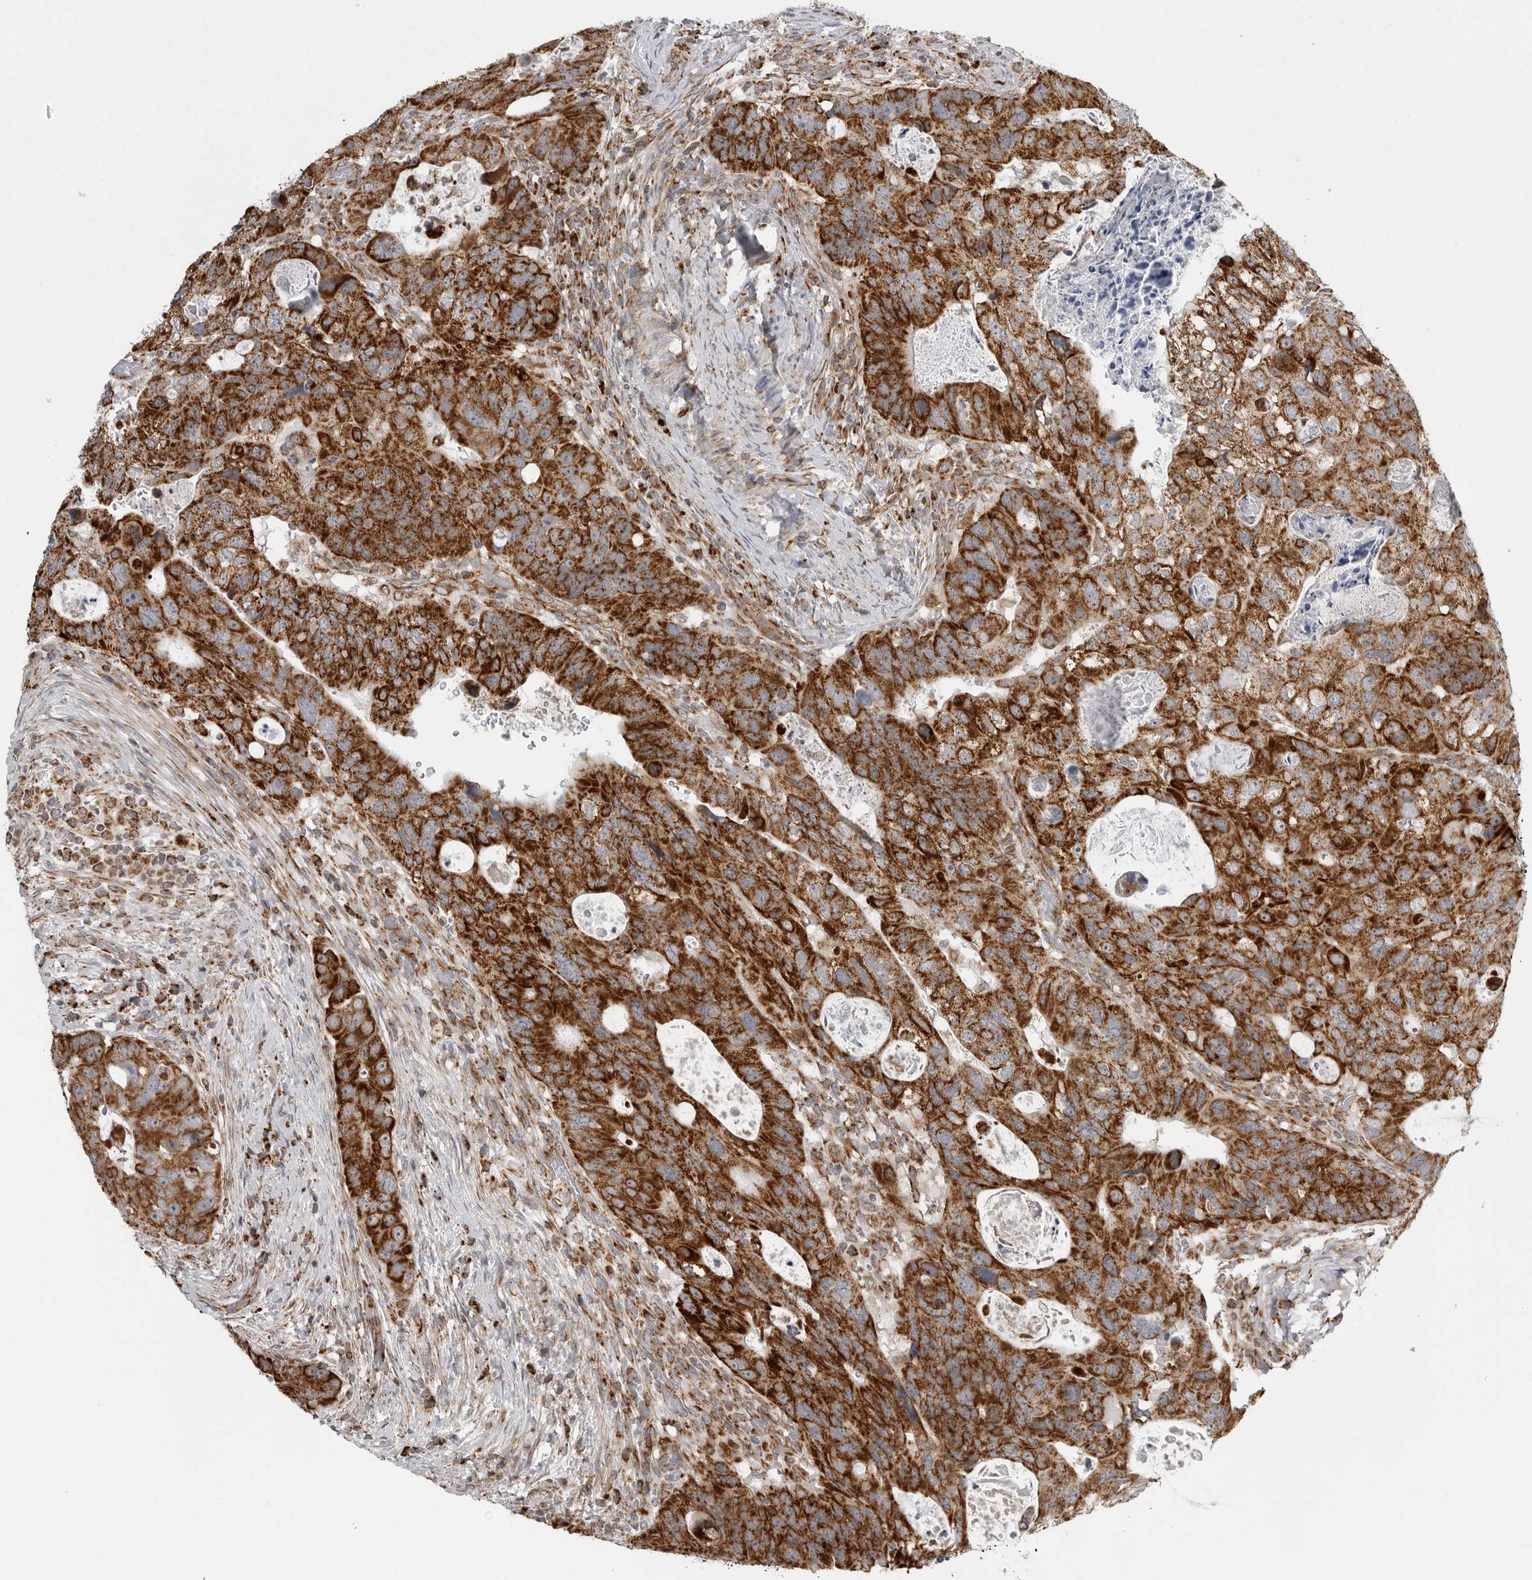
{"staining": {"intensity": "strong", "quantity": ">75%", "location": "cytoplasmic/membranous"}, "tissue": "colorectal cancer", "cell_type": "Tumor cells", "image_type": "cancer", "snomed": [{"axis": "morphology", "description": "Adenocarcinoma, NOS"}, {"axis": "topography", "description": "Rectum"}], "caption": "IHC (DAB) staining of colorectal adenocarcinoma reveals strong cytoplasmic/membranous protein staining in approximately >75% of tumor cells.", "gene": "FH", "patient": {"sex": "male", "age": 59}}